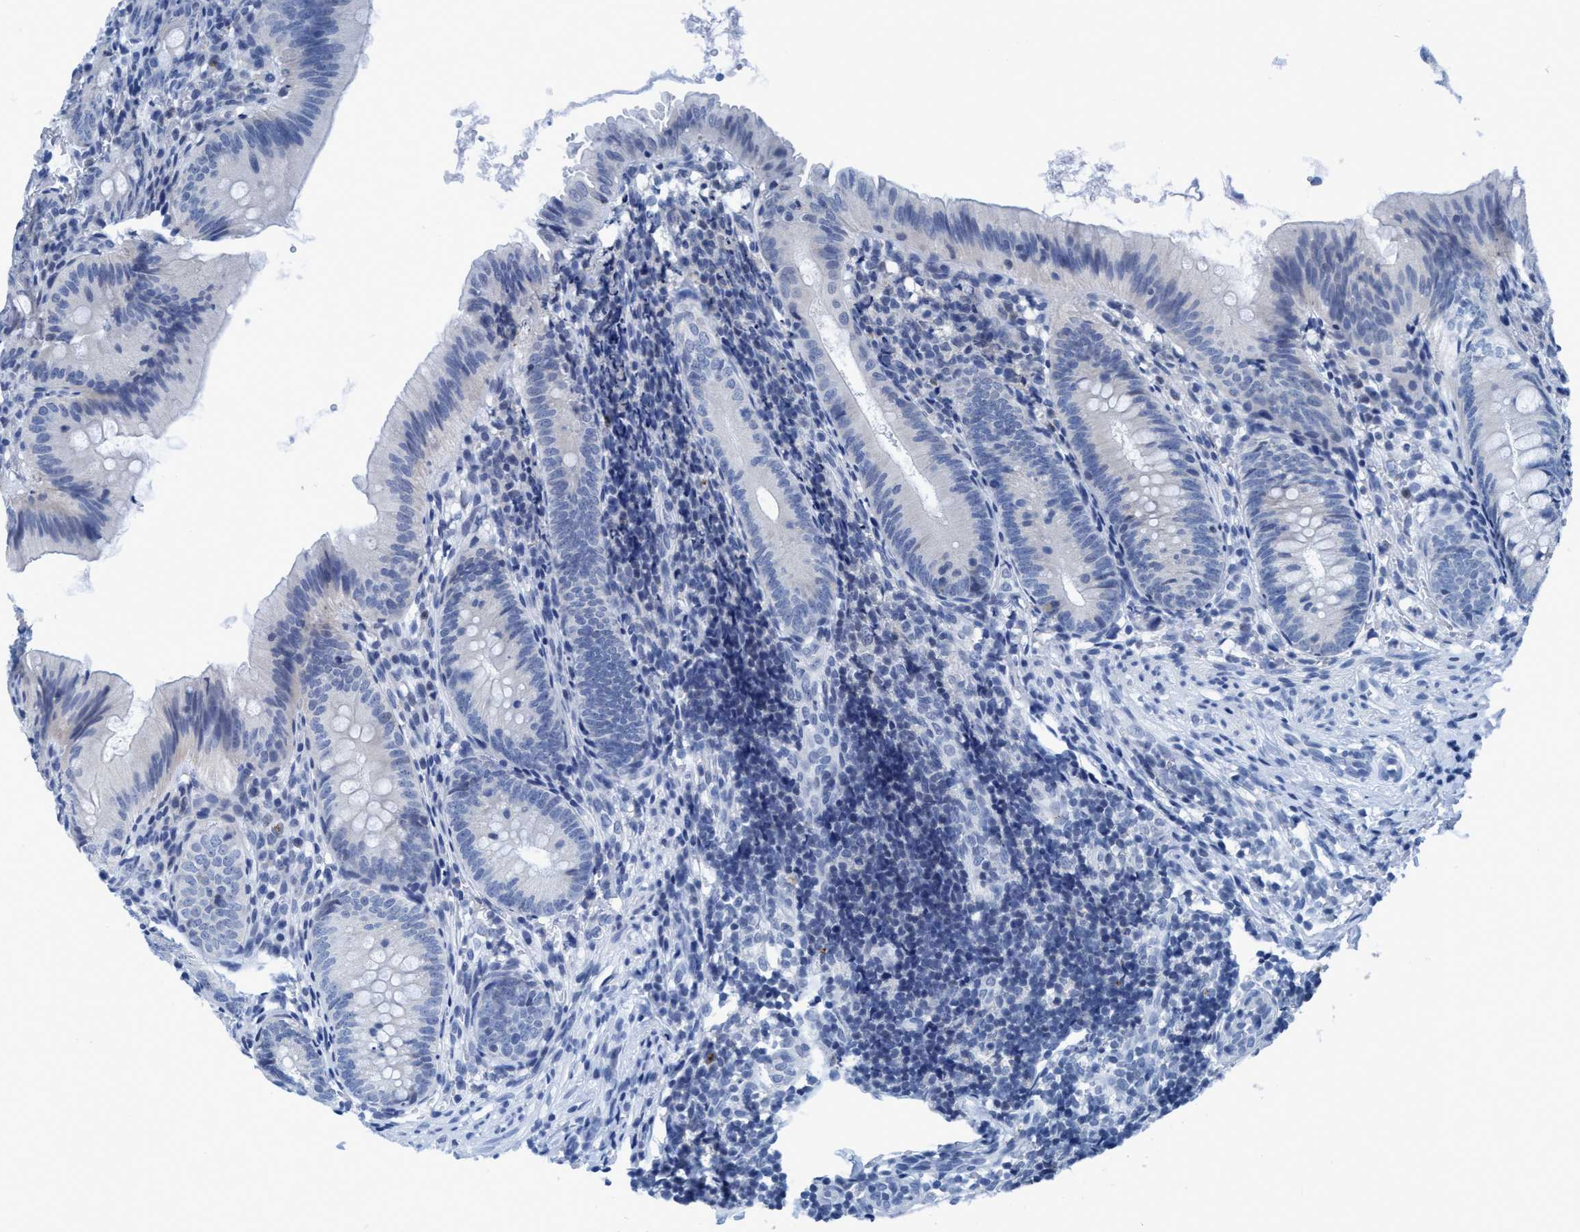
{"staining": {"intensity": "moderate", "quantity": "<25%", "location": "cytoplasmic/membranous"}, "tissue": "appendix", "cell_type": "Glandular cells", "image_type": "normal", "snomed": [{"axis": "morphology", "description": "Normal tissue, NOS"}, {"axis": "topography", "description": "Appendix"}], "caption": "Immunohistochemical staining of normal appendix shows low levels of moderate cytoplasmic/membranous expression in approximately <25% of glandular cells.", "gene": "DNAI1", "patient": {"sex": "male", "age": 1}}